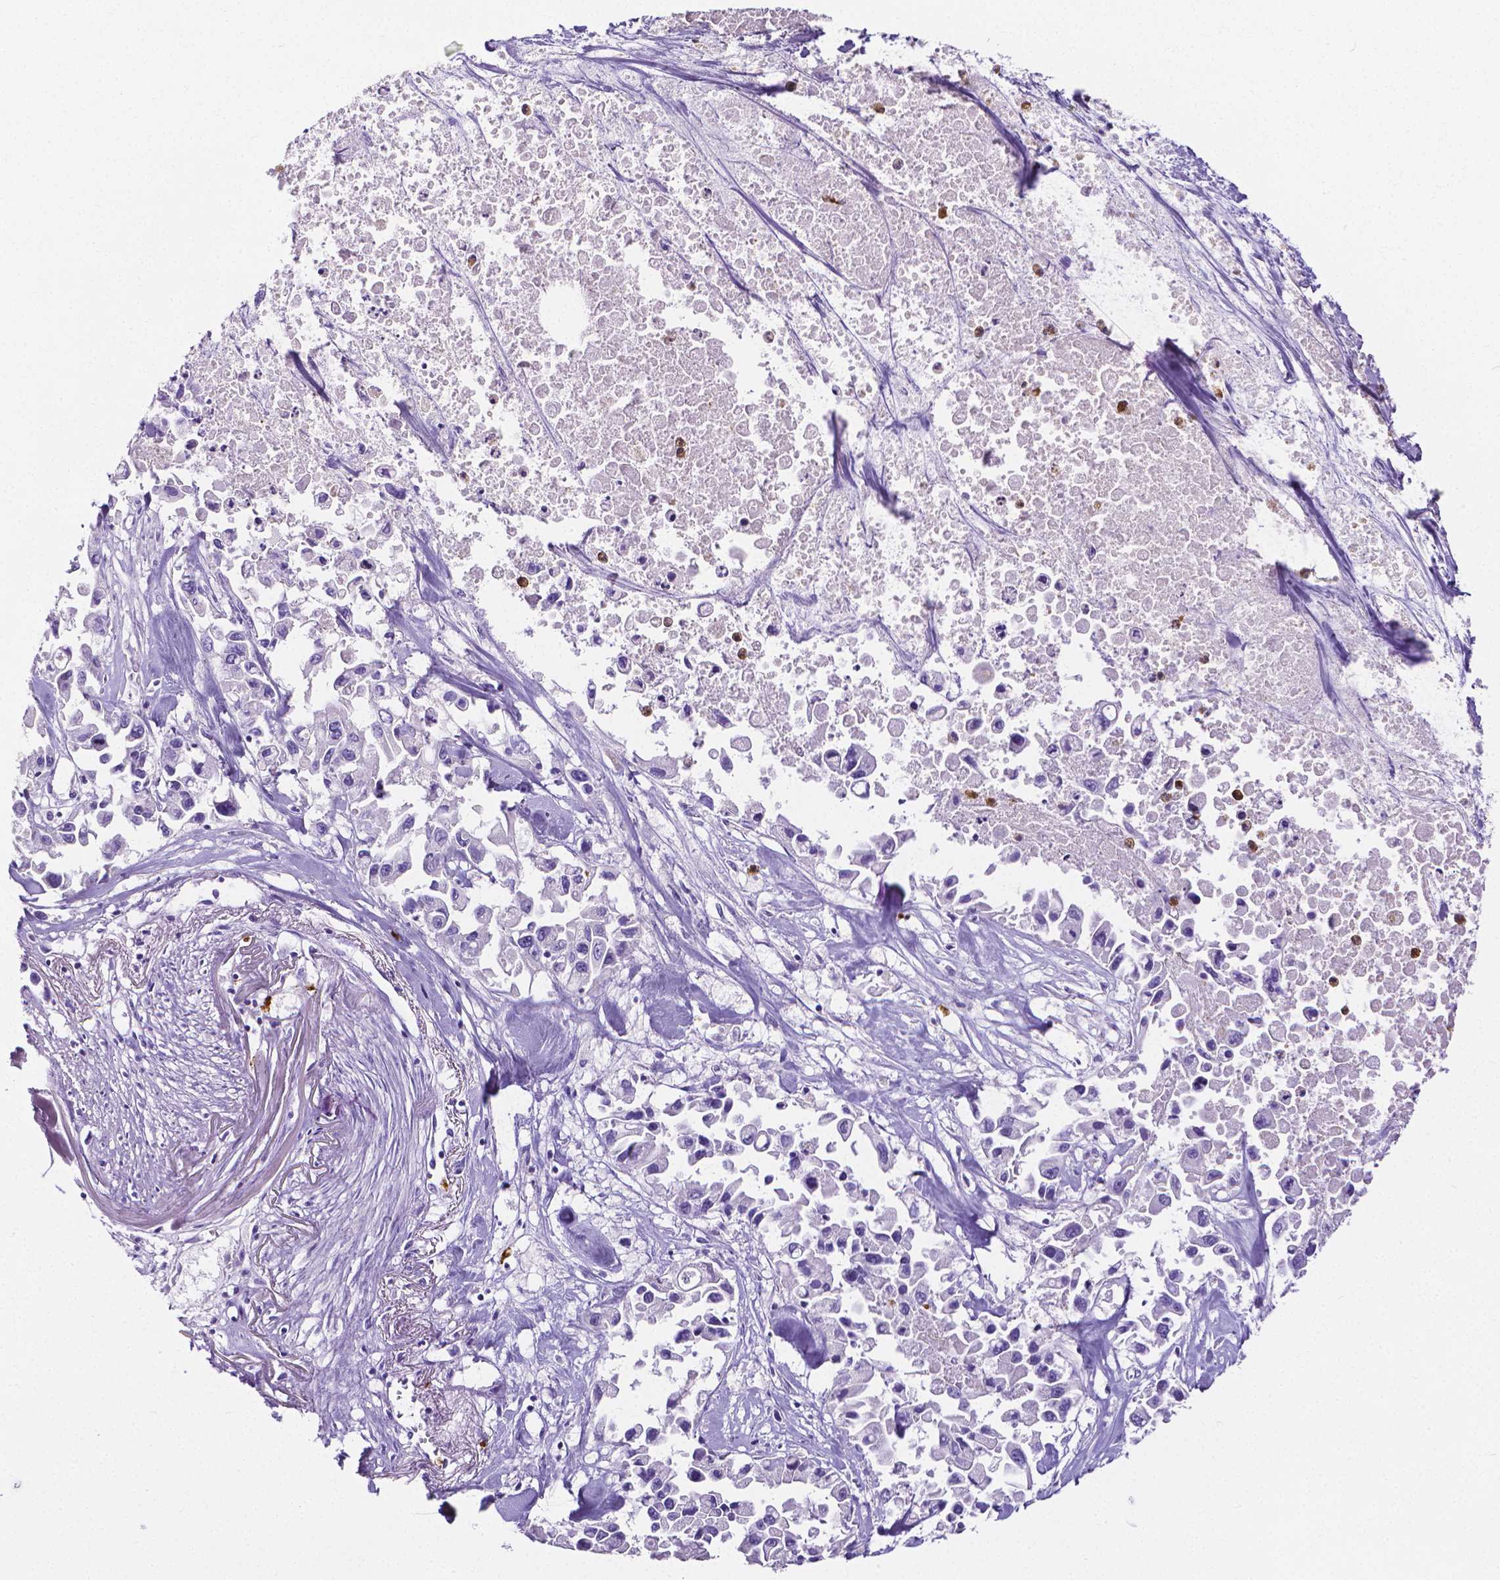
{"staining": {"intensity": "negative", "quantity": "none", "location": "none"}, "tissue": "pancreatic cancer", "cell_type": "Tumor cells", "image_type": "cancer", "snomed": [{"axis": "morphology", "description": "Adenocarcinoma, NOS"}, {"axis": "topography", "description": "Pancreas"}], "caption": "Immunohistochemical staining of human pancreatic cancer (adenocarcinoma) demonstrates no significant expression in tumor cells. (Stains: DAB immunohistochemistry with hematoxylin counter stain, Microscopy: brightfield microscopy at high magnification).", "gene": "MMP9", "patient": {"sex": "female", "age": 83}}